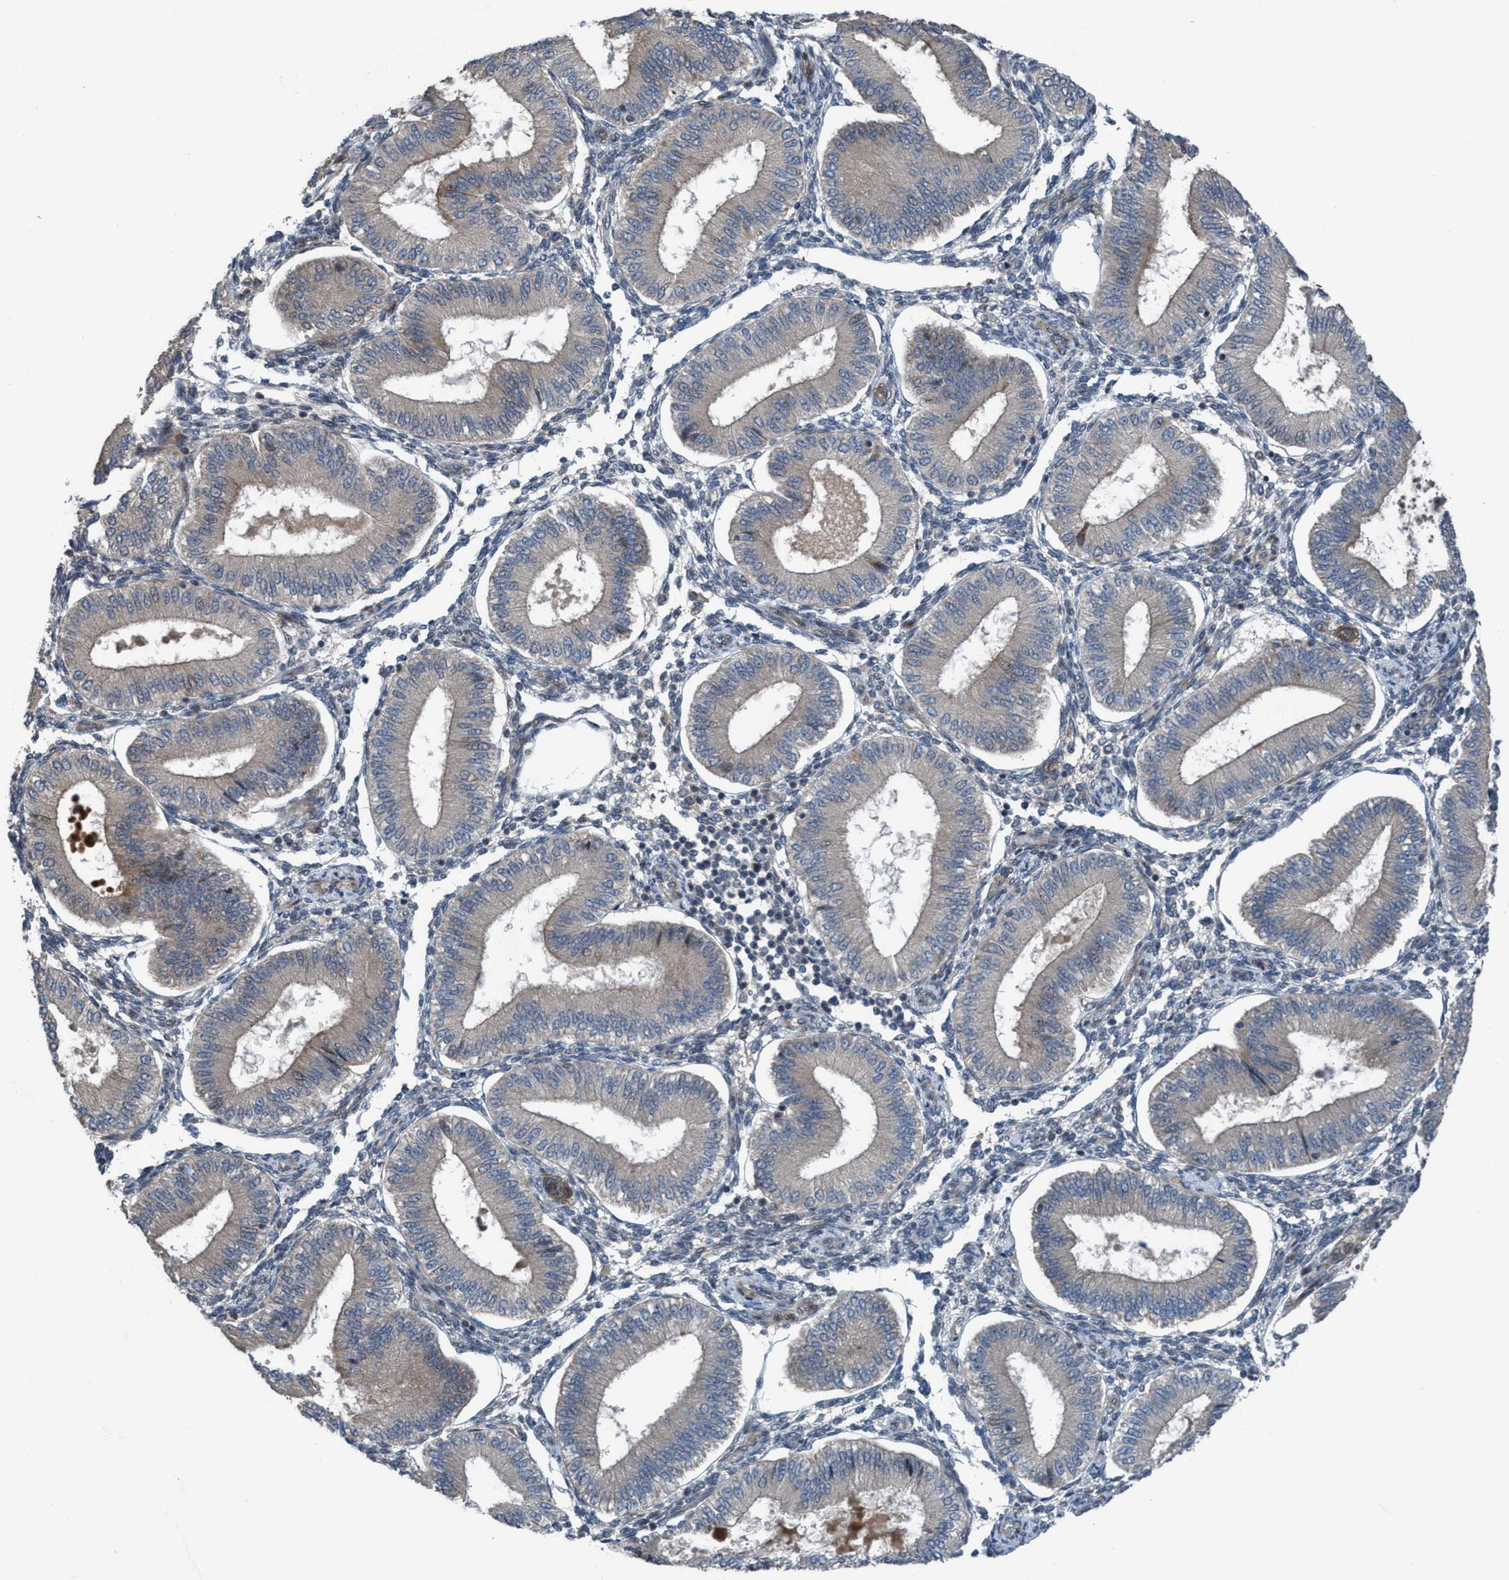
{"staining": {"intensity": "weak", "quantity": "<25%", "location": "cytoplasmic/membranous"}, "tissue": "endometrium", "cell_type": "Cells in endometrial stroma", "image_type": "normal", "snomed": [{"axis": "morphology", "description": "Normal tissue, NOS"}, {"axis": "topography", "description": "Endometrium"}], "caption": "A histopathology image of endometrium stained for a protein displays no brown staining in cells in endometrial stroma. (Brightfield microscopy of DAB IHC at high magnification).", "gene": "NISCH", "patient": {"sex": "female", "age": 39}}